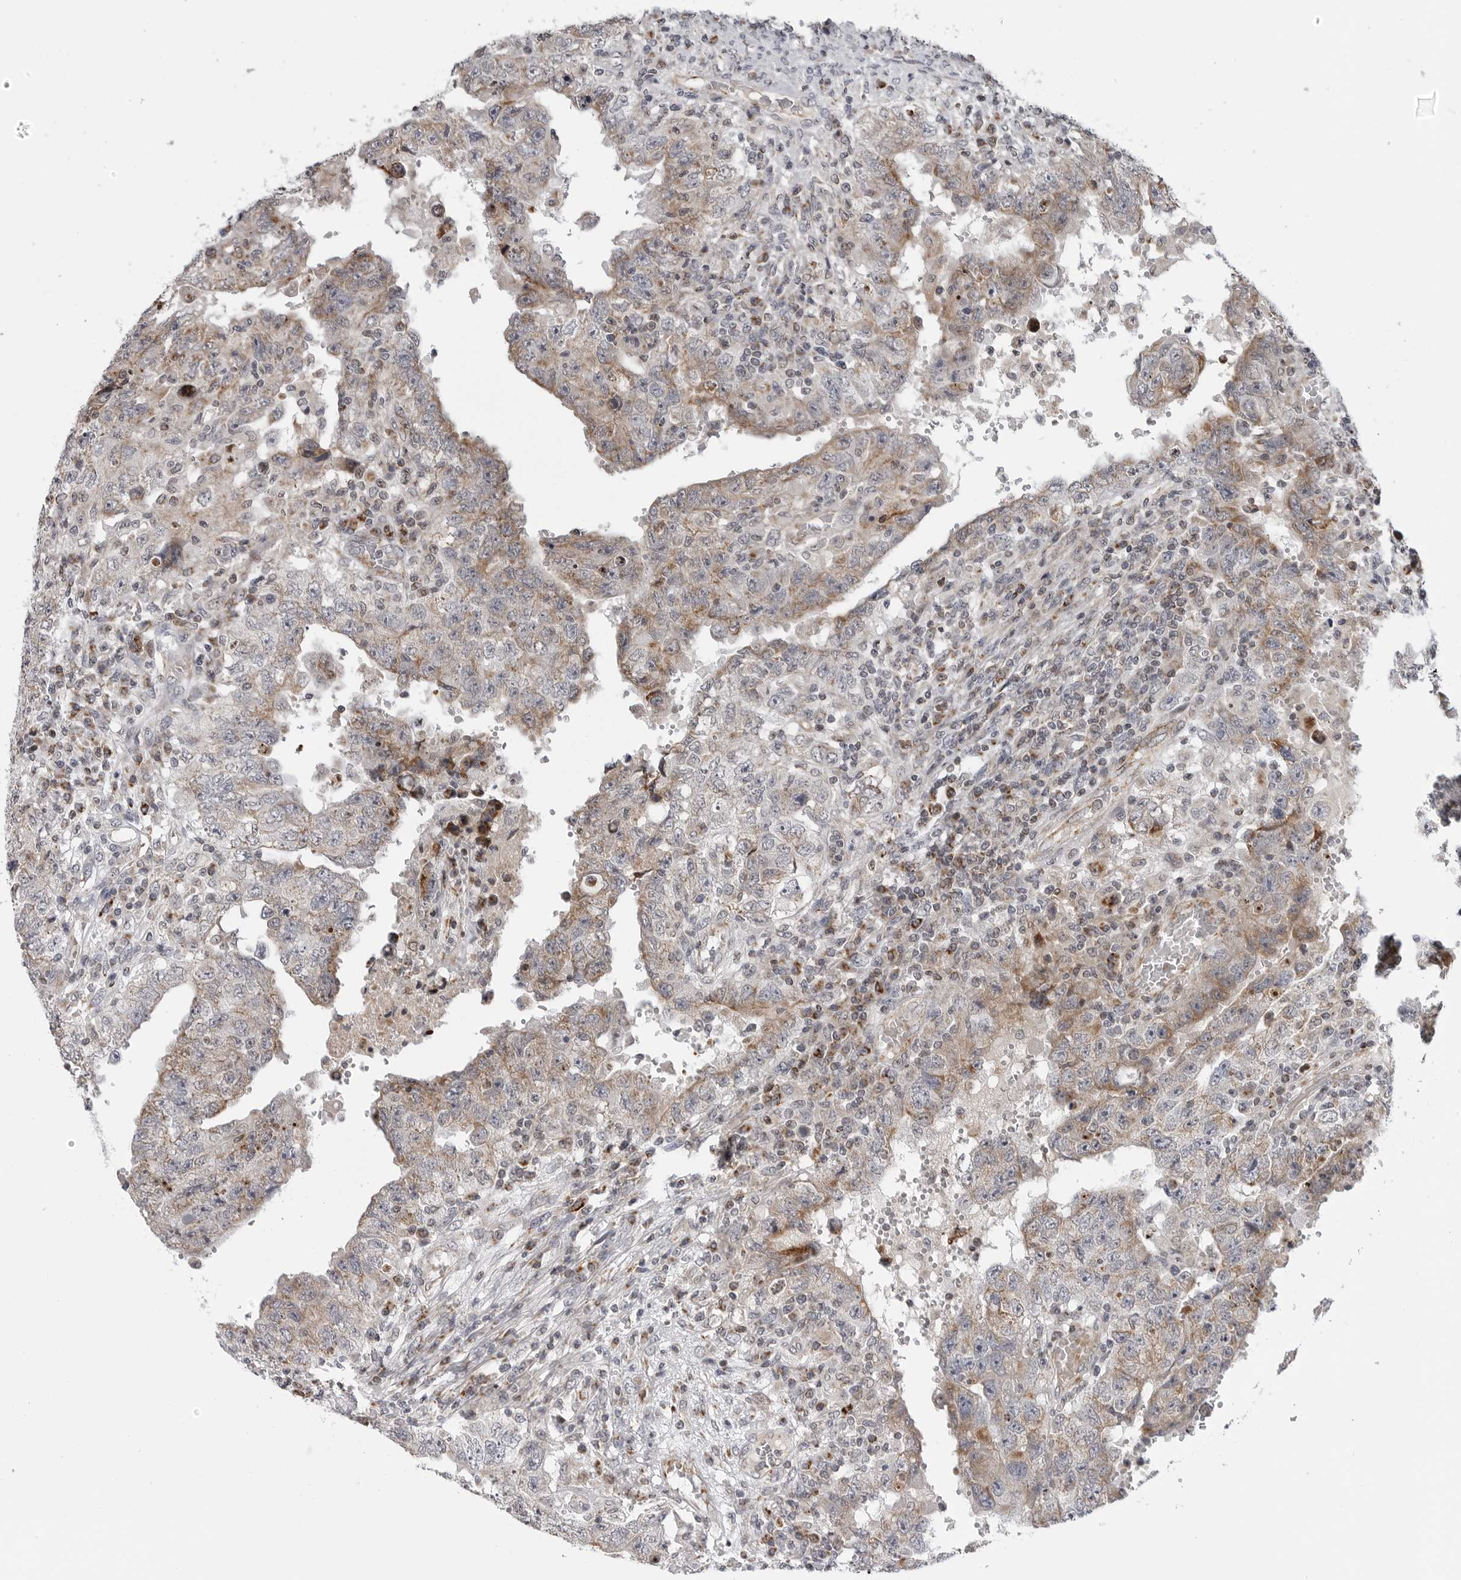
{"staining": {"intensity": "weak", "quantity": "<25%", "location": "cytoplasmic/membranous"}, "tissue": "testis cancer", "cell_type": "Tumor cells", "image_type": "cancer", "snomed": [{"axis": "morphology", "description": "Carcinoma, Embryonal, NOS"}, {"axis": "topography", "description": "Testis"}], "caption": "Immunohistochemical staining of human testis cancer demonstrates no significant positivity in tumor cells.", "gene": "CDK20", "patient": {"sex": "male", "age": 26}}